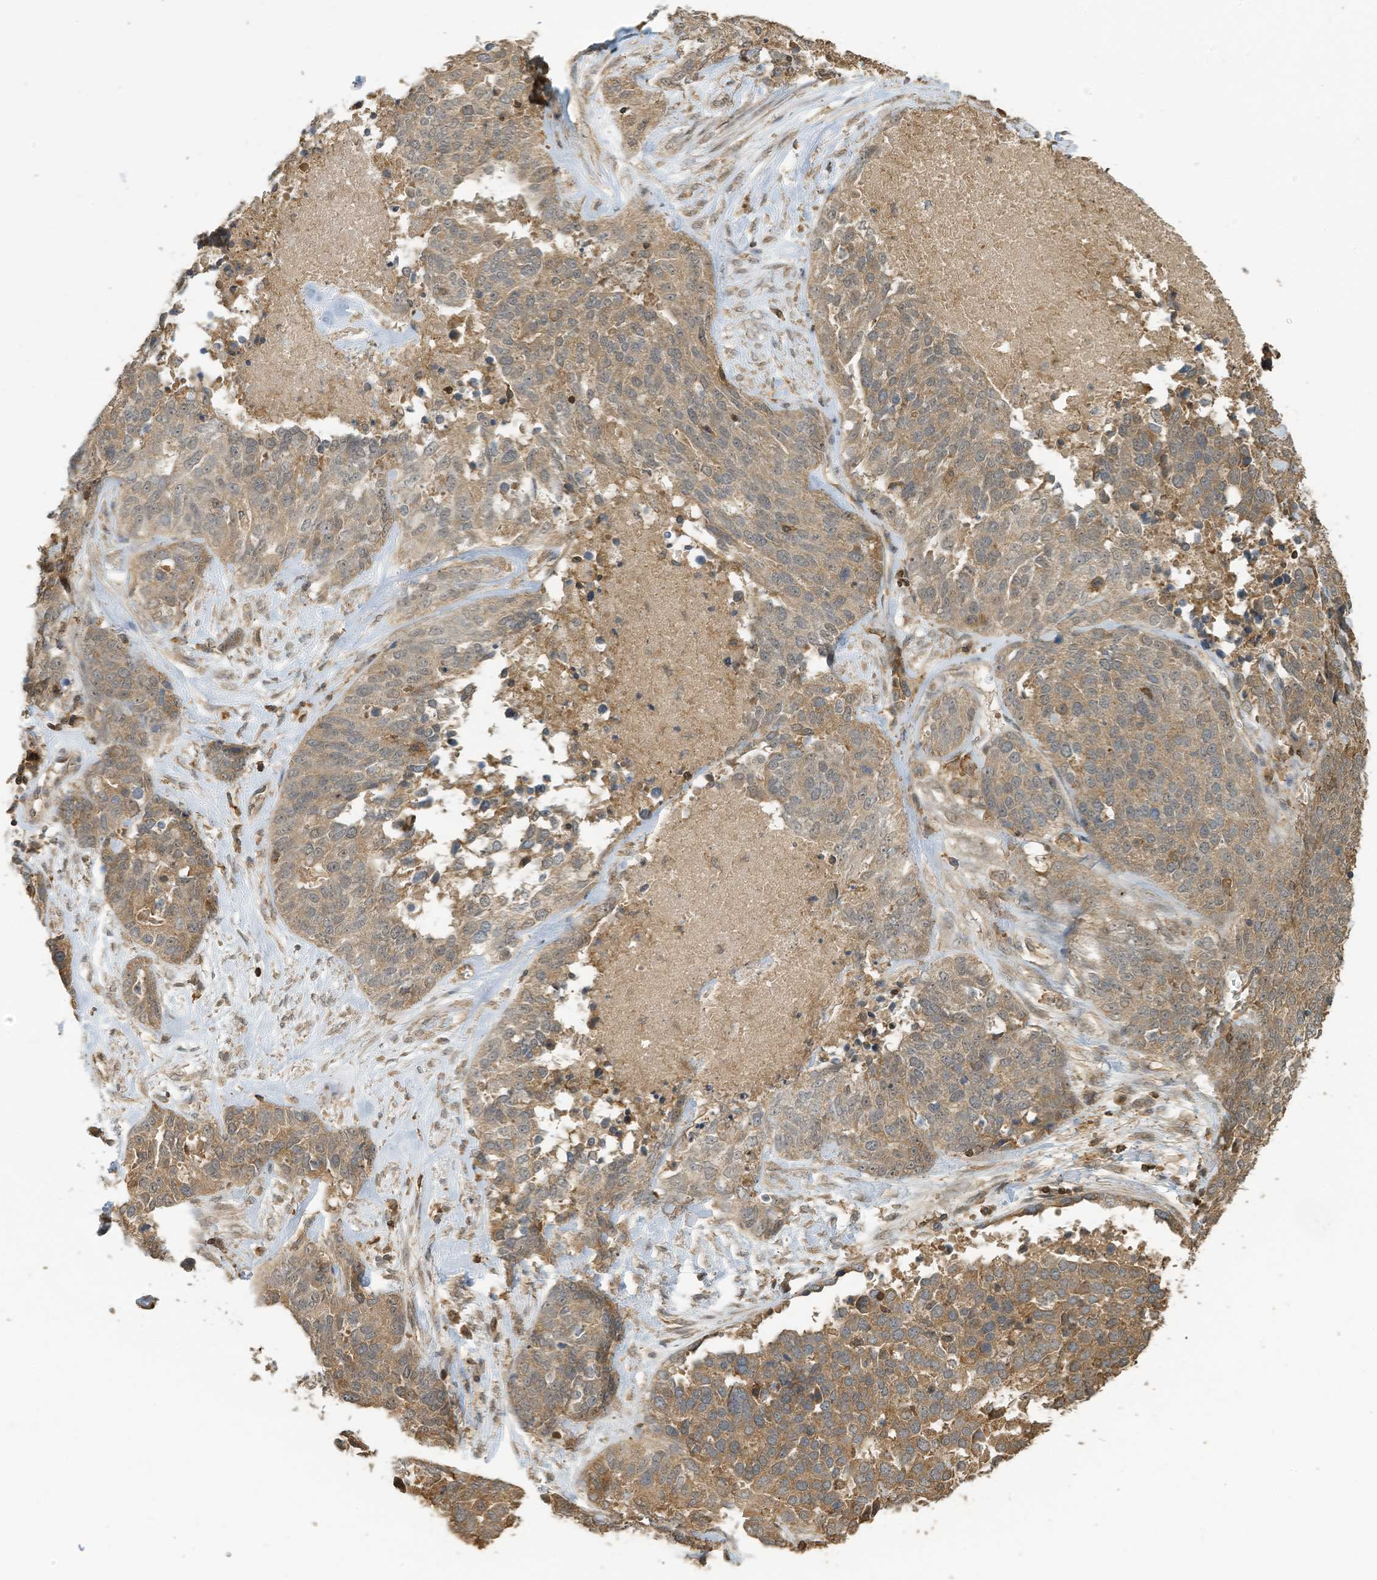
{"staining": {"intensity": "moderate", "quantity": ">75%", "location": "cytoplasmic/membranous"}, "tissue": "ovarian cancer", "cell_type": "Tumor cells", "image_type": "cancer", "snomed": [{"axis": "morphology", "description": "Cystadenocarcinoma, serous, NOS"}, {"axis": "topography", "description": "Ovary"}], "caption": "A photomicrograph of ovarian cancer stained for a protein reveals moderate cytoplasmic/membranous brown staining in tumor cells.", "gene": "COX10", "patient": {"sex": "female", "age": 44}}